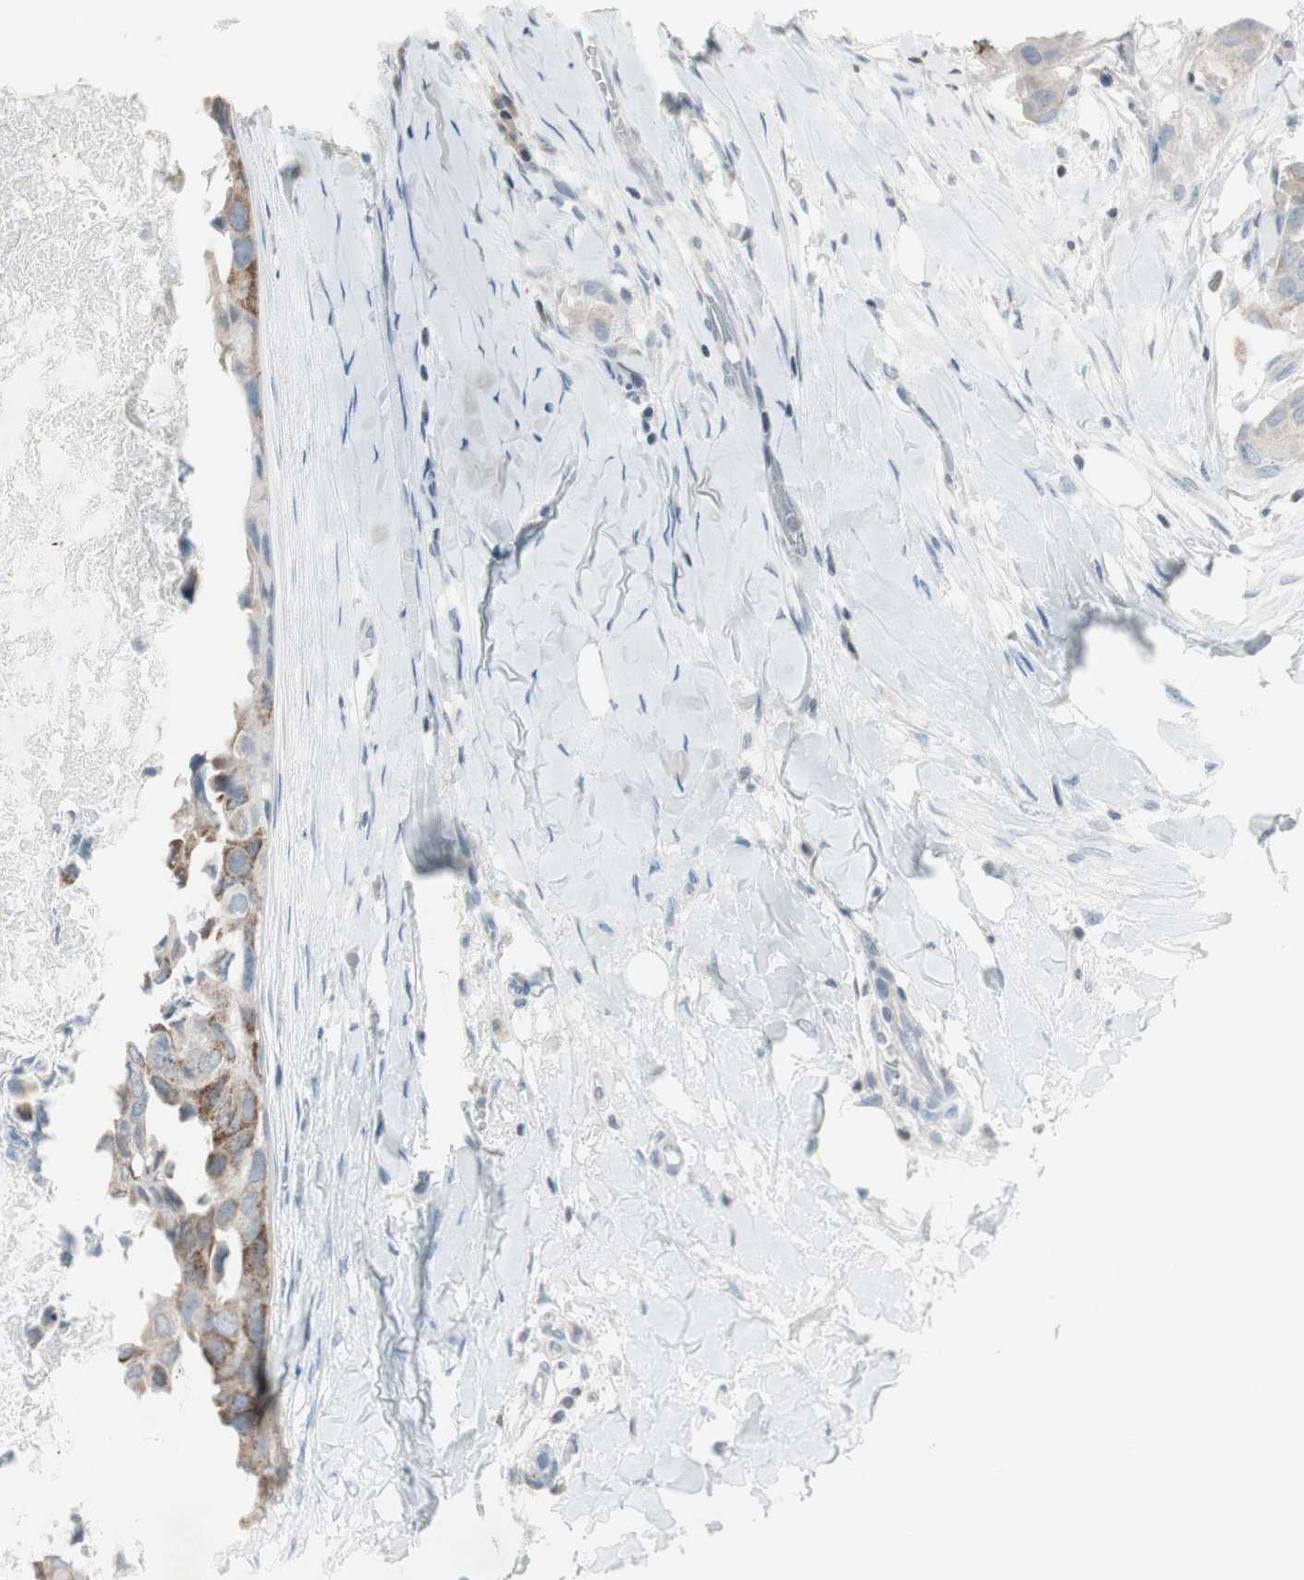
{"staining": {"intensity": "moderate", "quantity": "25%-75%", "location": "cytoplasmic/membranous"}, "tissue": "breast cancer", "cell_type": "Tumor cells", "image_type": "cancer", "snomed": [{"axis": "morphology", "description": "Duct carcinoma"}, {"axis": "topography", "description": "Breast"}], "caption": "There is medium levels of moderate cytoplasmic/membranous expression in tumor cells of breast cancer (intraductal carcinoma), as demonstrated by immunohistochemical staining (brown color).", "gene": "ARG2", "patient": {"sex": "female", "age": 40}}